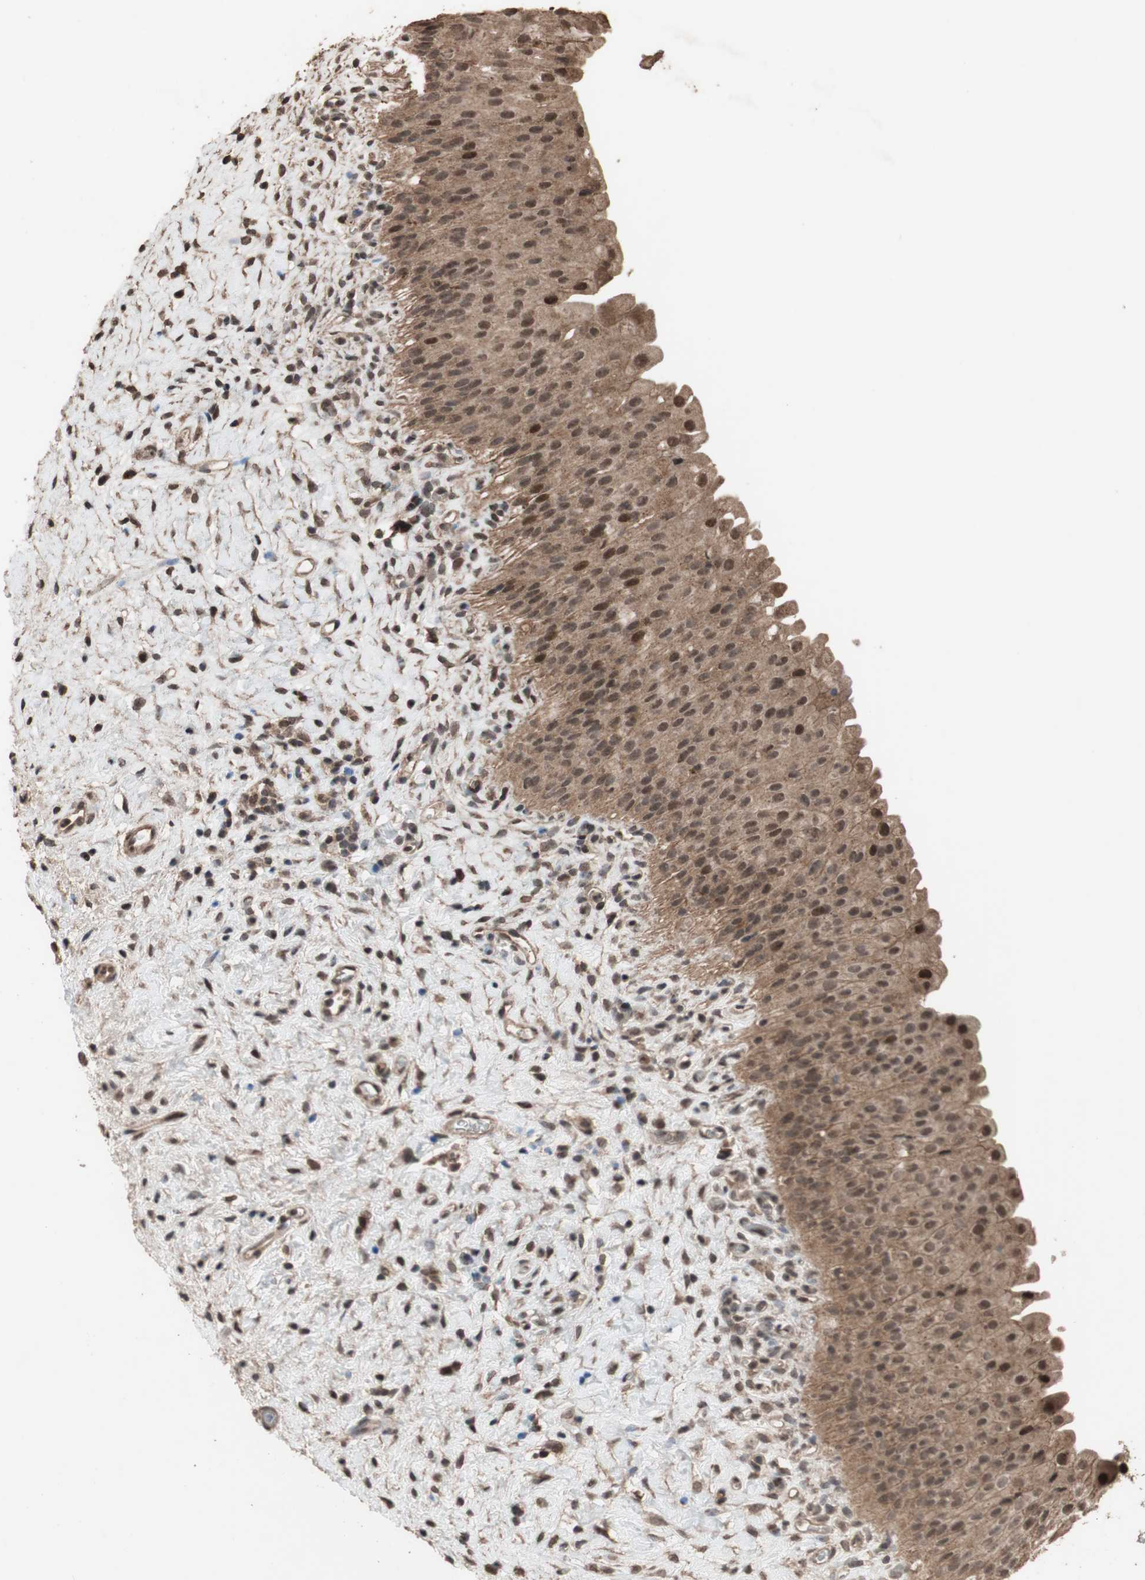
{"staining": {"intensity": "moderate", "quantity": ">75%", "location": "cytoplasmic/membranous,nuclear"}, "tissue": "urinary bladder", "cell_type": "Urothelial cells", "image_type": "normal", "snomed": [{"axis": "morphology", "description": "Normal tissue, NOS"}, {"axis": "morphology", "description": "Urothelial carcinoma, High grade"}, {"axis": "topography", "description": "Urinary bladder"}], "caption": "Protein staining exhibits moderate cytoplasmic/membranous,nuclear positivity in about >75% of urothelial cells in normal urinary bladder.", "gene": "KANSL1", "patient": {"sex": "male", "age": 46}}